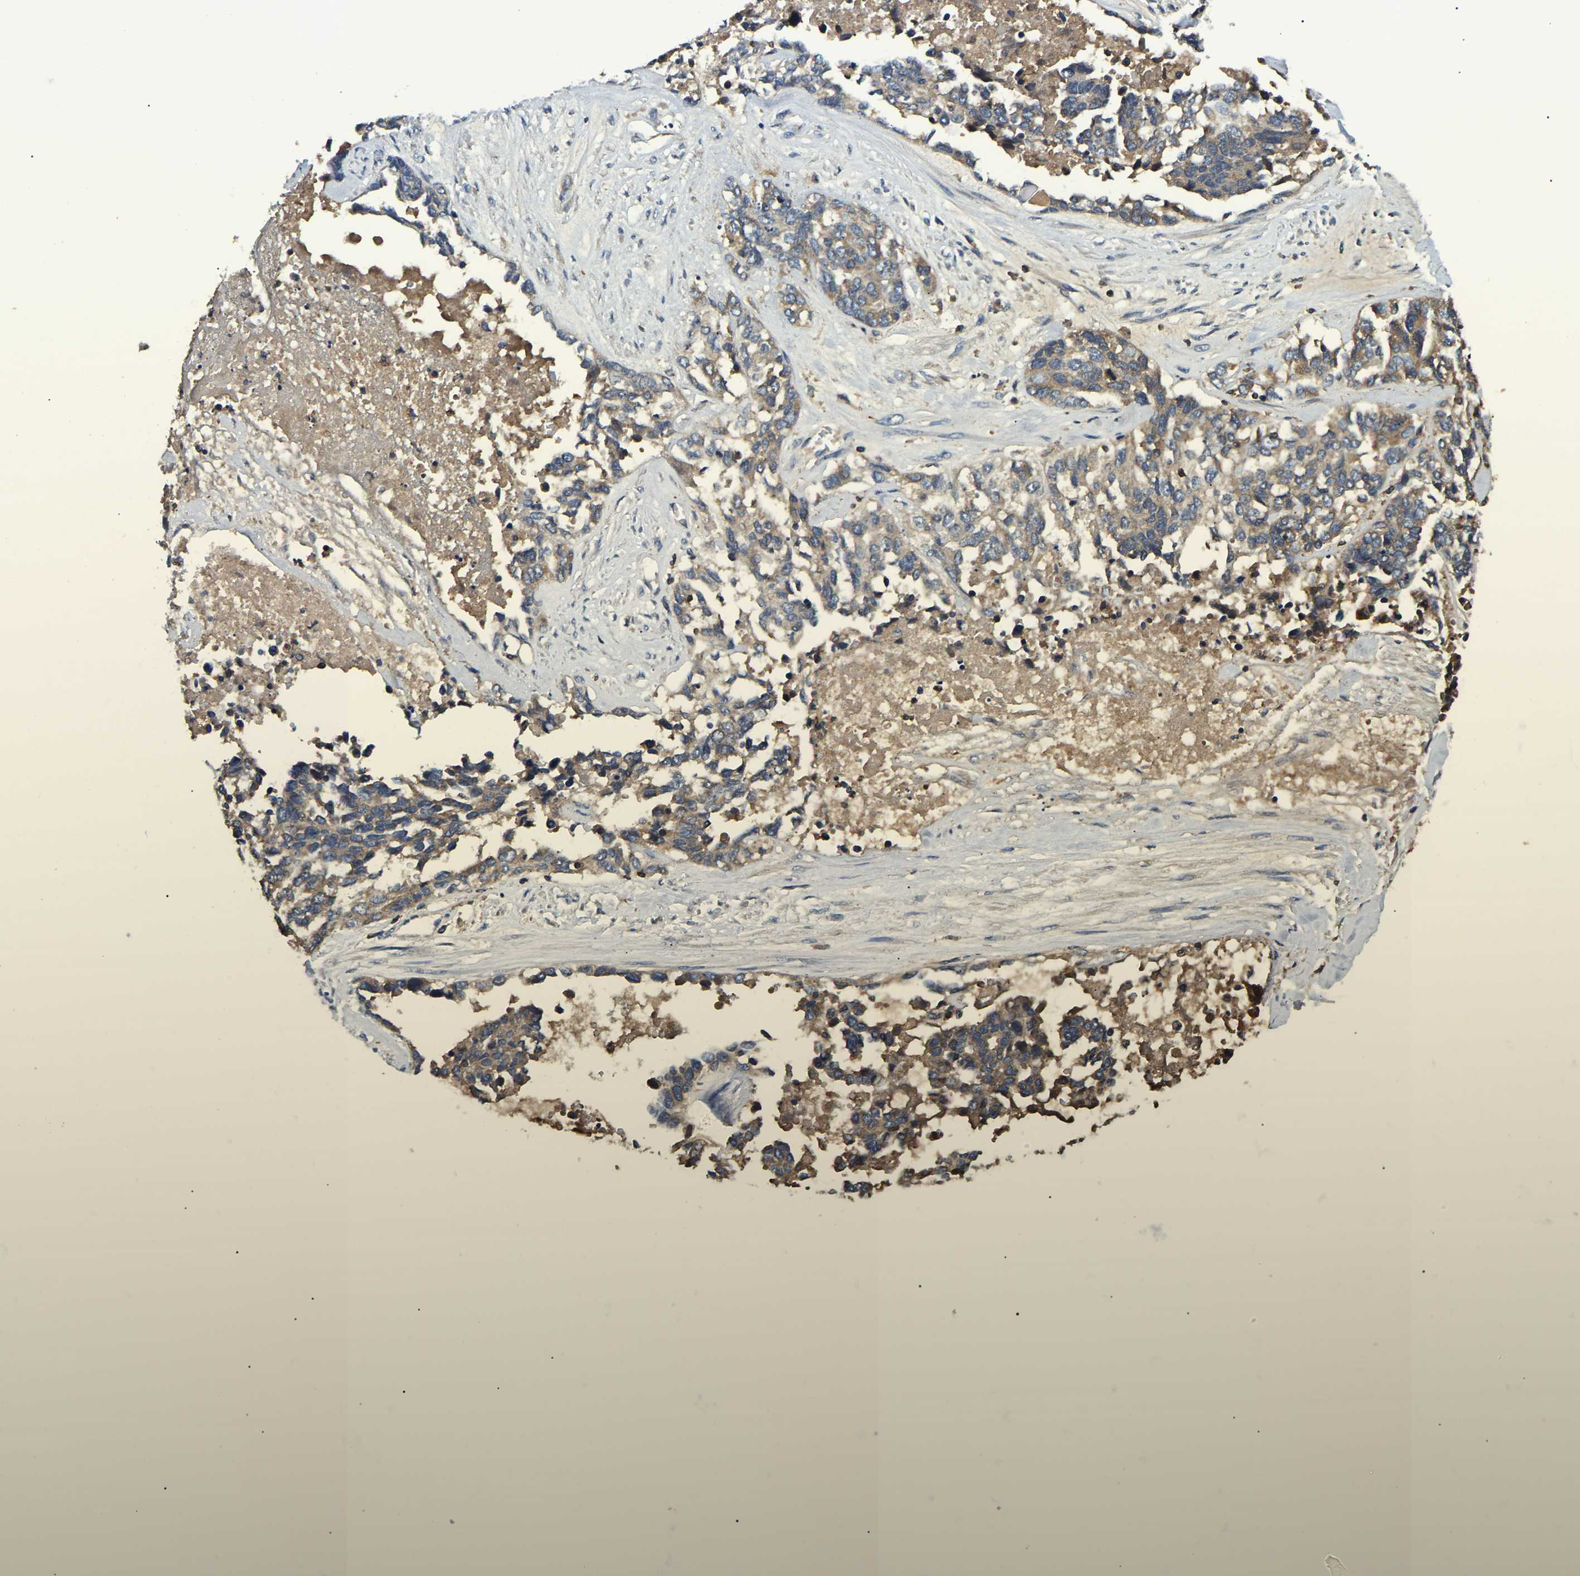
{"staining": {"intensity": "weak", "quantity": "25%-75%", "location": "cytoplasmic/membranous"}, "tissue": "ovarian cancer", "cell_type": "Tumor cells", "image_type": "cancer", "snomed": [{"axis": "morphology", "description": "Cystadenocarcinoma, serous, NOS"}, {"axis": "topography", "description": "Ovary"}], "caption": "Immunohistochemical staining of serous cystadenocarcinoma (ovarian) reveals low levels of weak cytoplasmic/membranous expression in about 25%-75% of tumor cells.", "gene": "SMPD2", "patient": {"sex": "female", "age": 44}}